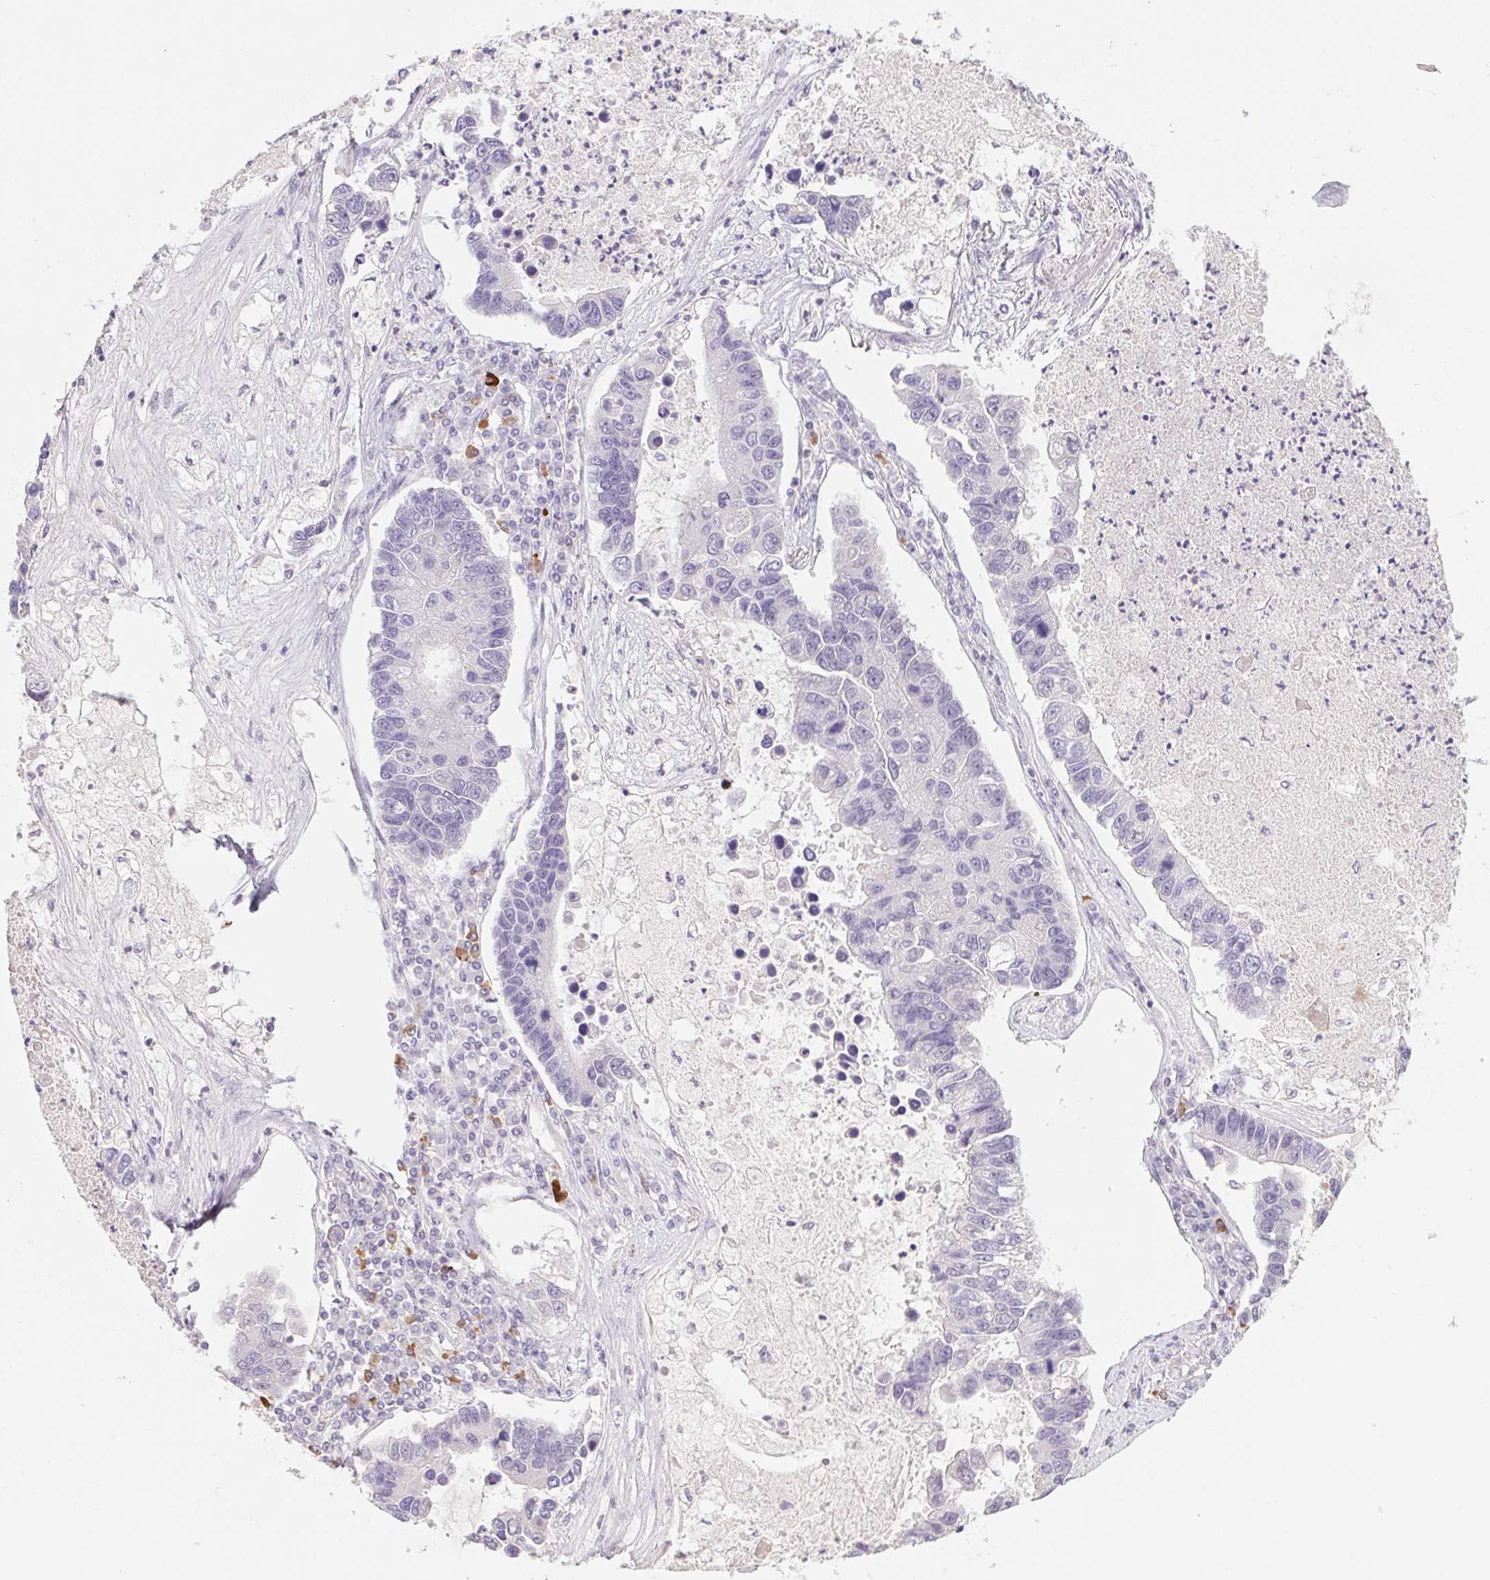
{"staining": {"intensity": "negative", "quantity": "none", "location": "none"}, "tissue": "lung cancer", "cell_type": "Tumor cells", "image_type": "cancer", "snomed": [{"axis": "morphology", "description": "Adenocarcinoma, NOS"}, {"axis": "topography", "description": "Bronchus"}, {"axis": "topography", "description": "Lung"}], "caption": "Protein analysis of lung cancer (adenocarcinoma) shows no significant staining in tumor cells. (DAB (3,3'-diaminobenzidine) immunohistochemistry, high magnification).", "gene": "KIF26A", "patient": {"sex": "female", "age": 51}}